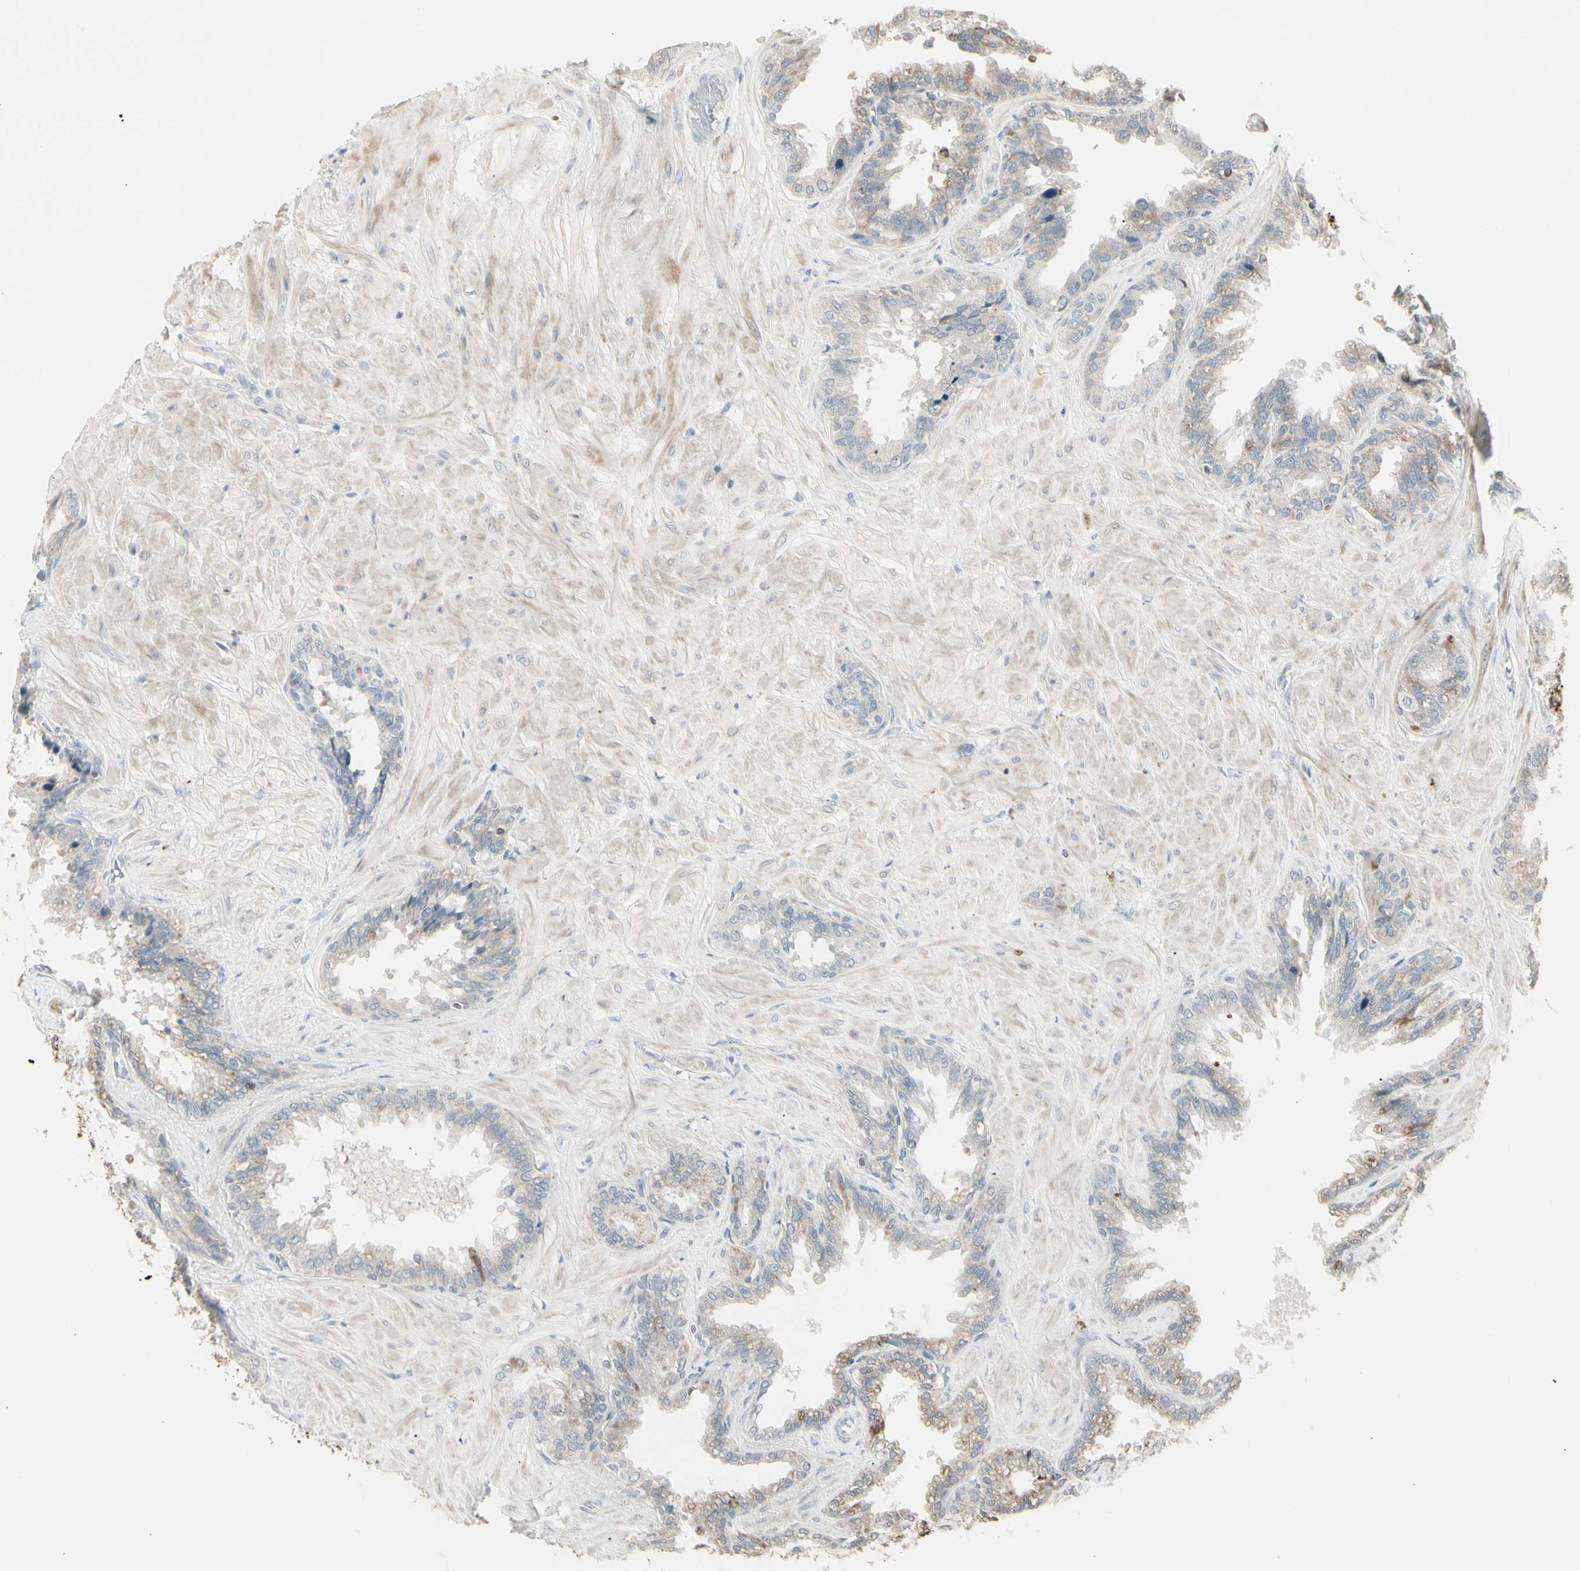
{"staining": {"intensity": "strong", "quantity": "<25%", "location": "cytoplasmic/membranous"}, "tissue": "seminal vesicle", "cell_type": "Glandular cells", "image_type": "normal", "snomed": [{"axis": "morphology", "description": "Normal tissue, NOS"}, {"axis": "topography", "description": "Seminal veicle"}], "caption": "An immunohistochemistry histopathology image of benign tissue is shown. Protein staining in brown labels strong cytoplasmic/membranous positivity in seminal vesicle within glandular cells.", "gene": "TMEM176A", "patient": {"sex": "male", "age": 46}}